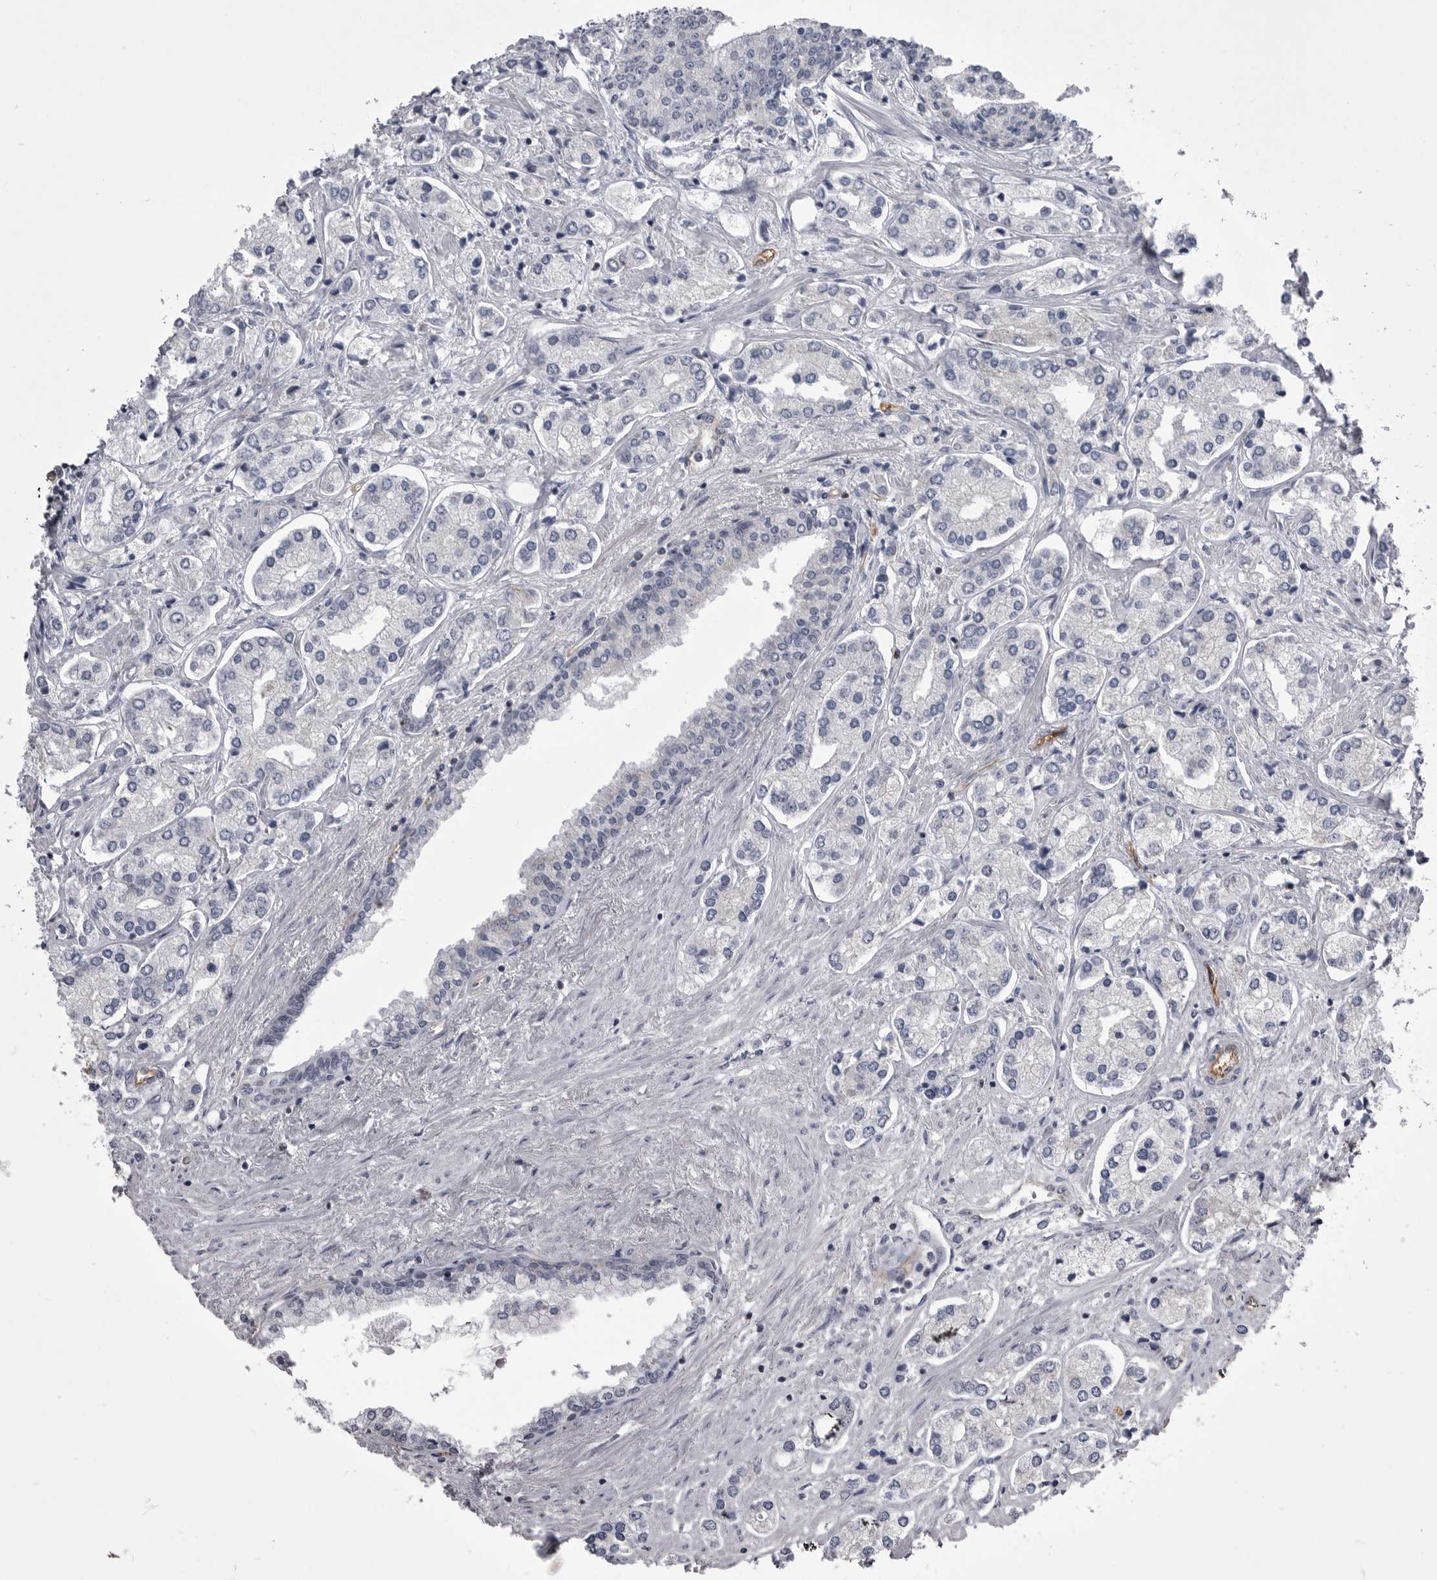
{"staining": {"intensity": "negative", "quantity": "none", "location": "none"}, "tissue": "prostate cancer", "cell_type": "Tumor cells", "image_type": "cancer", "snomed": [{"axis": "morphology", "description": "Adenocarcinoma, High grade"}, {"axis": "topography", "description": "Prostate"}], "caption": "High magnification brightfield microscopy of prostate cancer (adenocarcinoma (high-grade)) stained with DAB (3,3'-diaminobenzidine) (brown) and counterstained with hematoxylin (blue): tumor cells show no significant staining.", "gene": "OPLAH", "patient": {"sex": "male", "age": 66}}